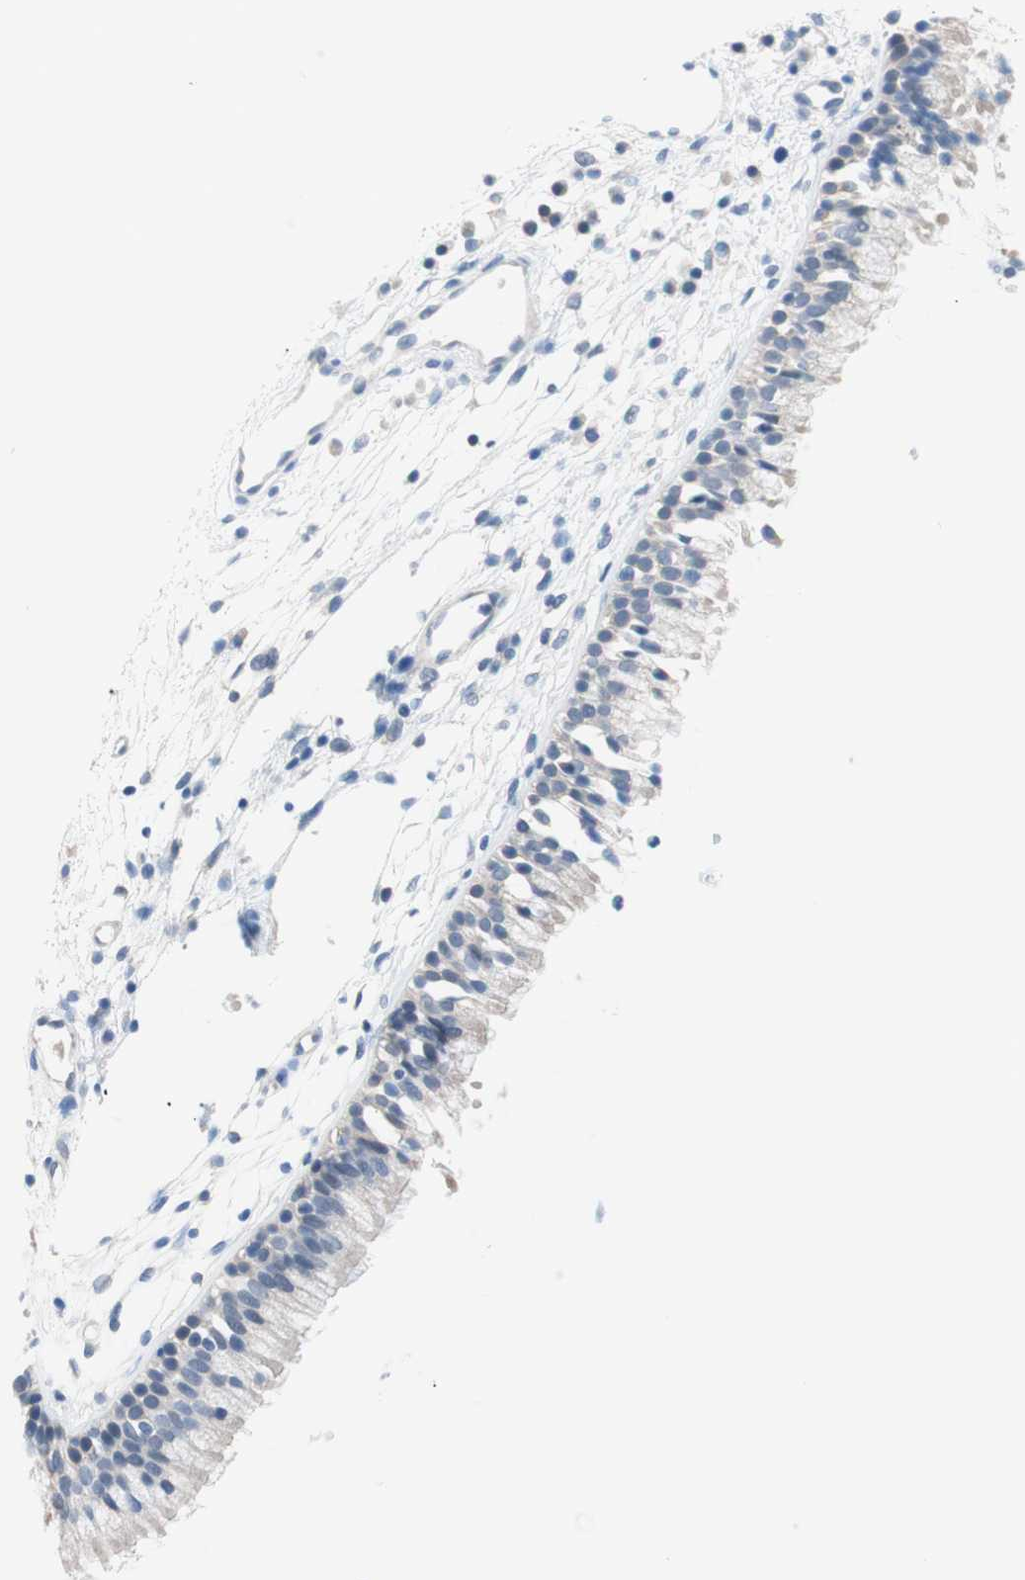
{"staining": {"intensity": "negative", "quantity": "none", "location": "none"}, "tissue": "nasopharynx", "cell_type": "Respiratory epithelial cells", "image_type": "normal", "snomed": [{"axis": "morphology", "description": "Normal tissue, NOS"}, {"axis": "topography", "description": "Nasopharynx"}], "caption": "A photomicrograph of human nasopharynx is negative for staining in respiratory epithelial cells. (DAB (3,3'-diaminobenzidine) immunohistochemistry with hematoxylin counter stain).", "gene": "VIL1", "patient": {"sex": "male", "age": 21}}